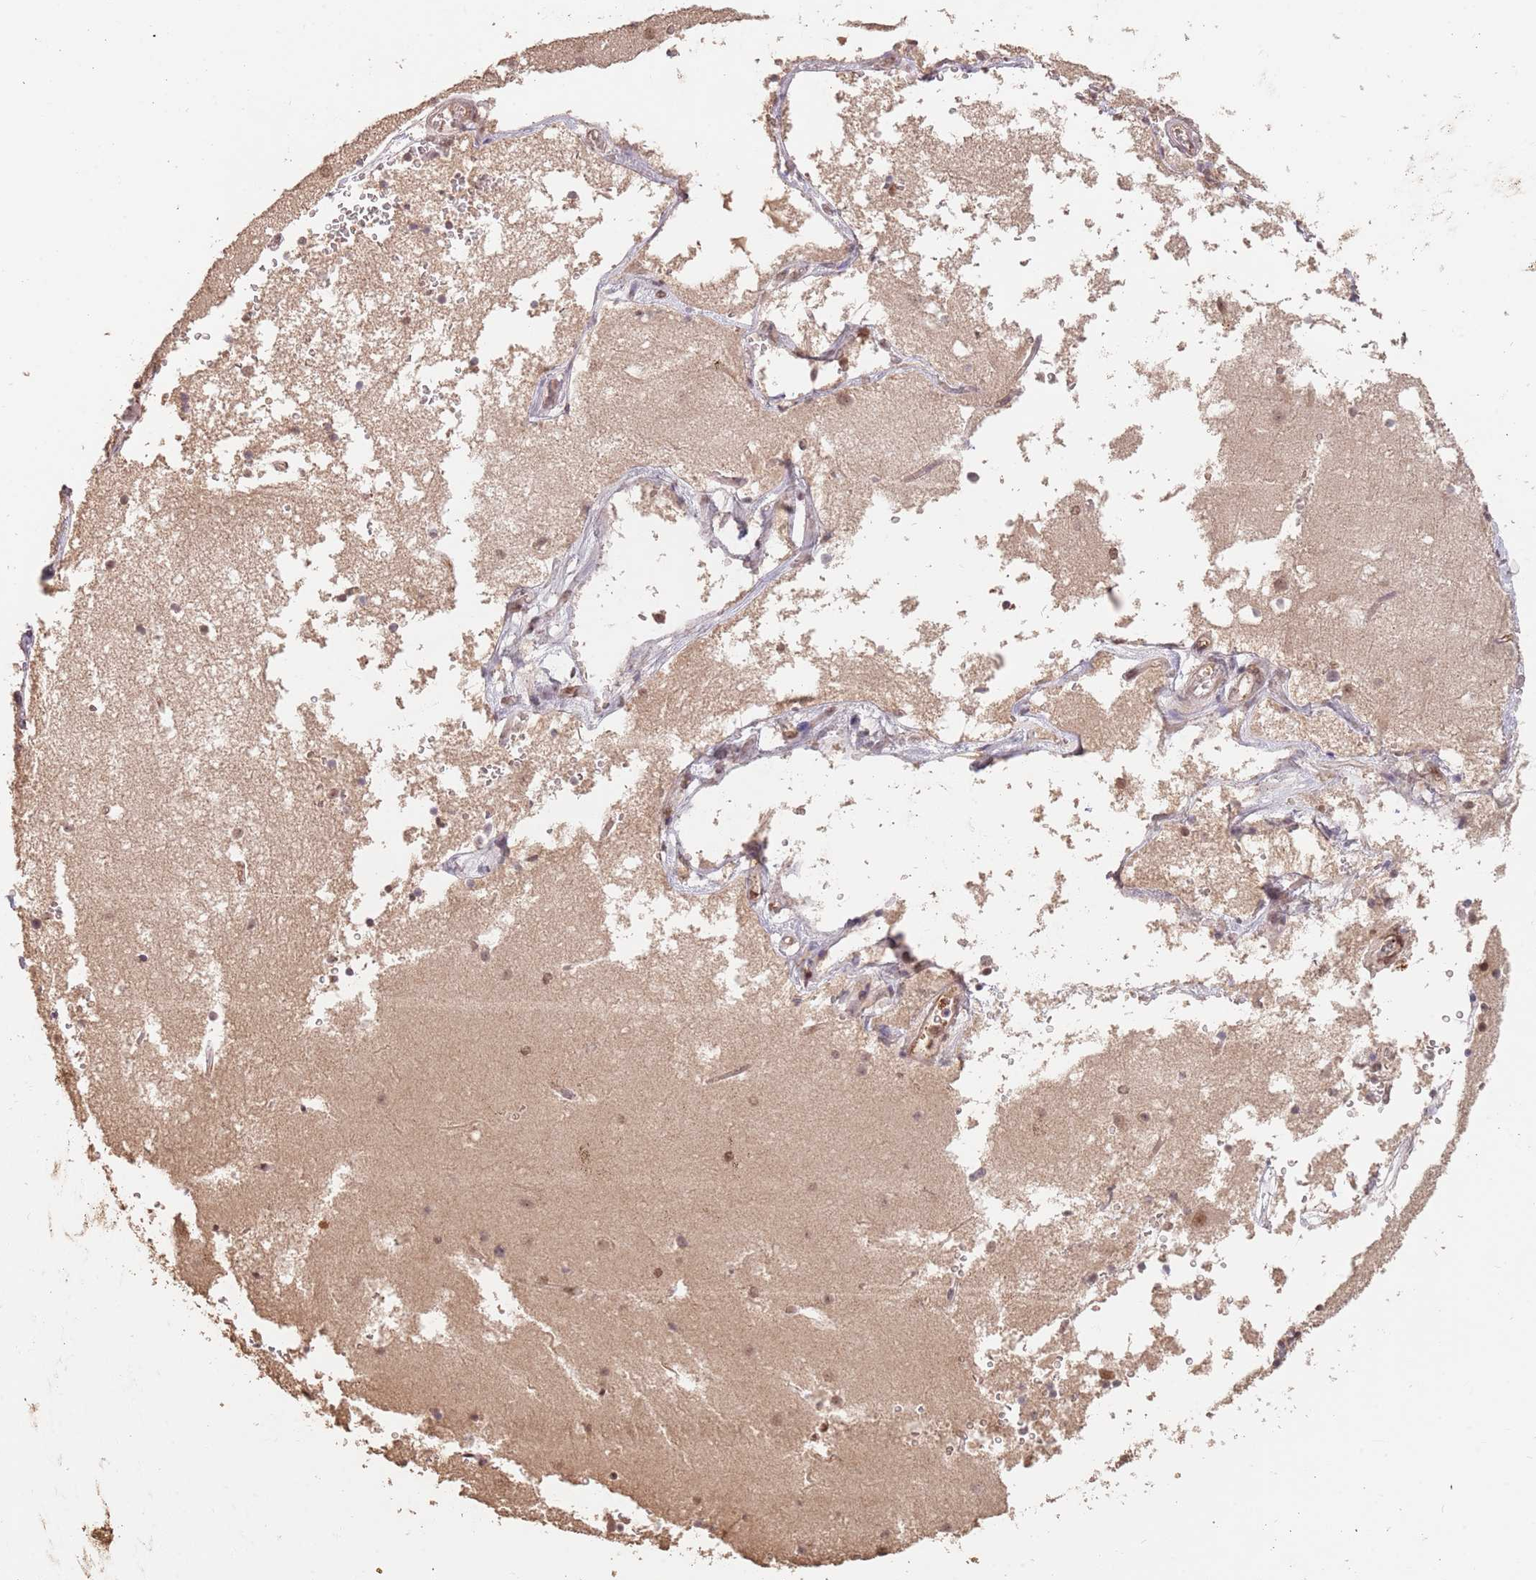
{"staining": {"intensity": "moderate", "quantity": "25%-75%", "location": "cytoplasmic/membranous,nuclear"}, "tissue": "cerebellum", "cell_type": "Cells in granular layer", "image_type": "normal", "snomed": [{"axis": "morphology", "description": "Normal tissue, NOS"}, {"axis": "topography", "description": "Cerebellum"}], "caption": "DAB immunohistochemical staining of unremarkable human cerebellum shows moderate cytoplasmic/membranous,nuclear protein staining in about 25%-75% of cells in granular layer. (DAB (3,3'-diaminobenzidine) = brown stain, brightfield microscopy at high magnification).", "gene": "RFXANK", "patient": {"sex": "male", "age": 54}}